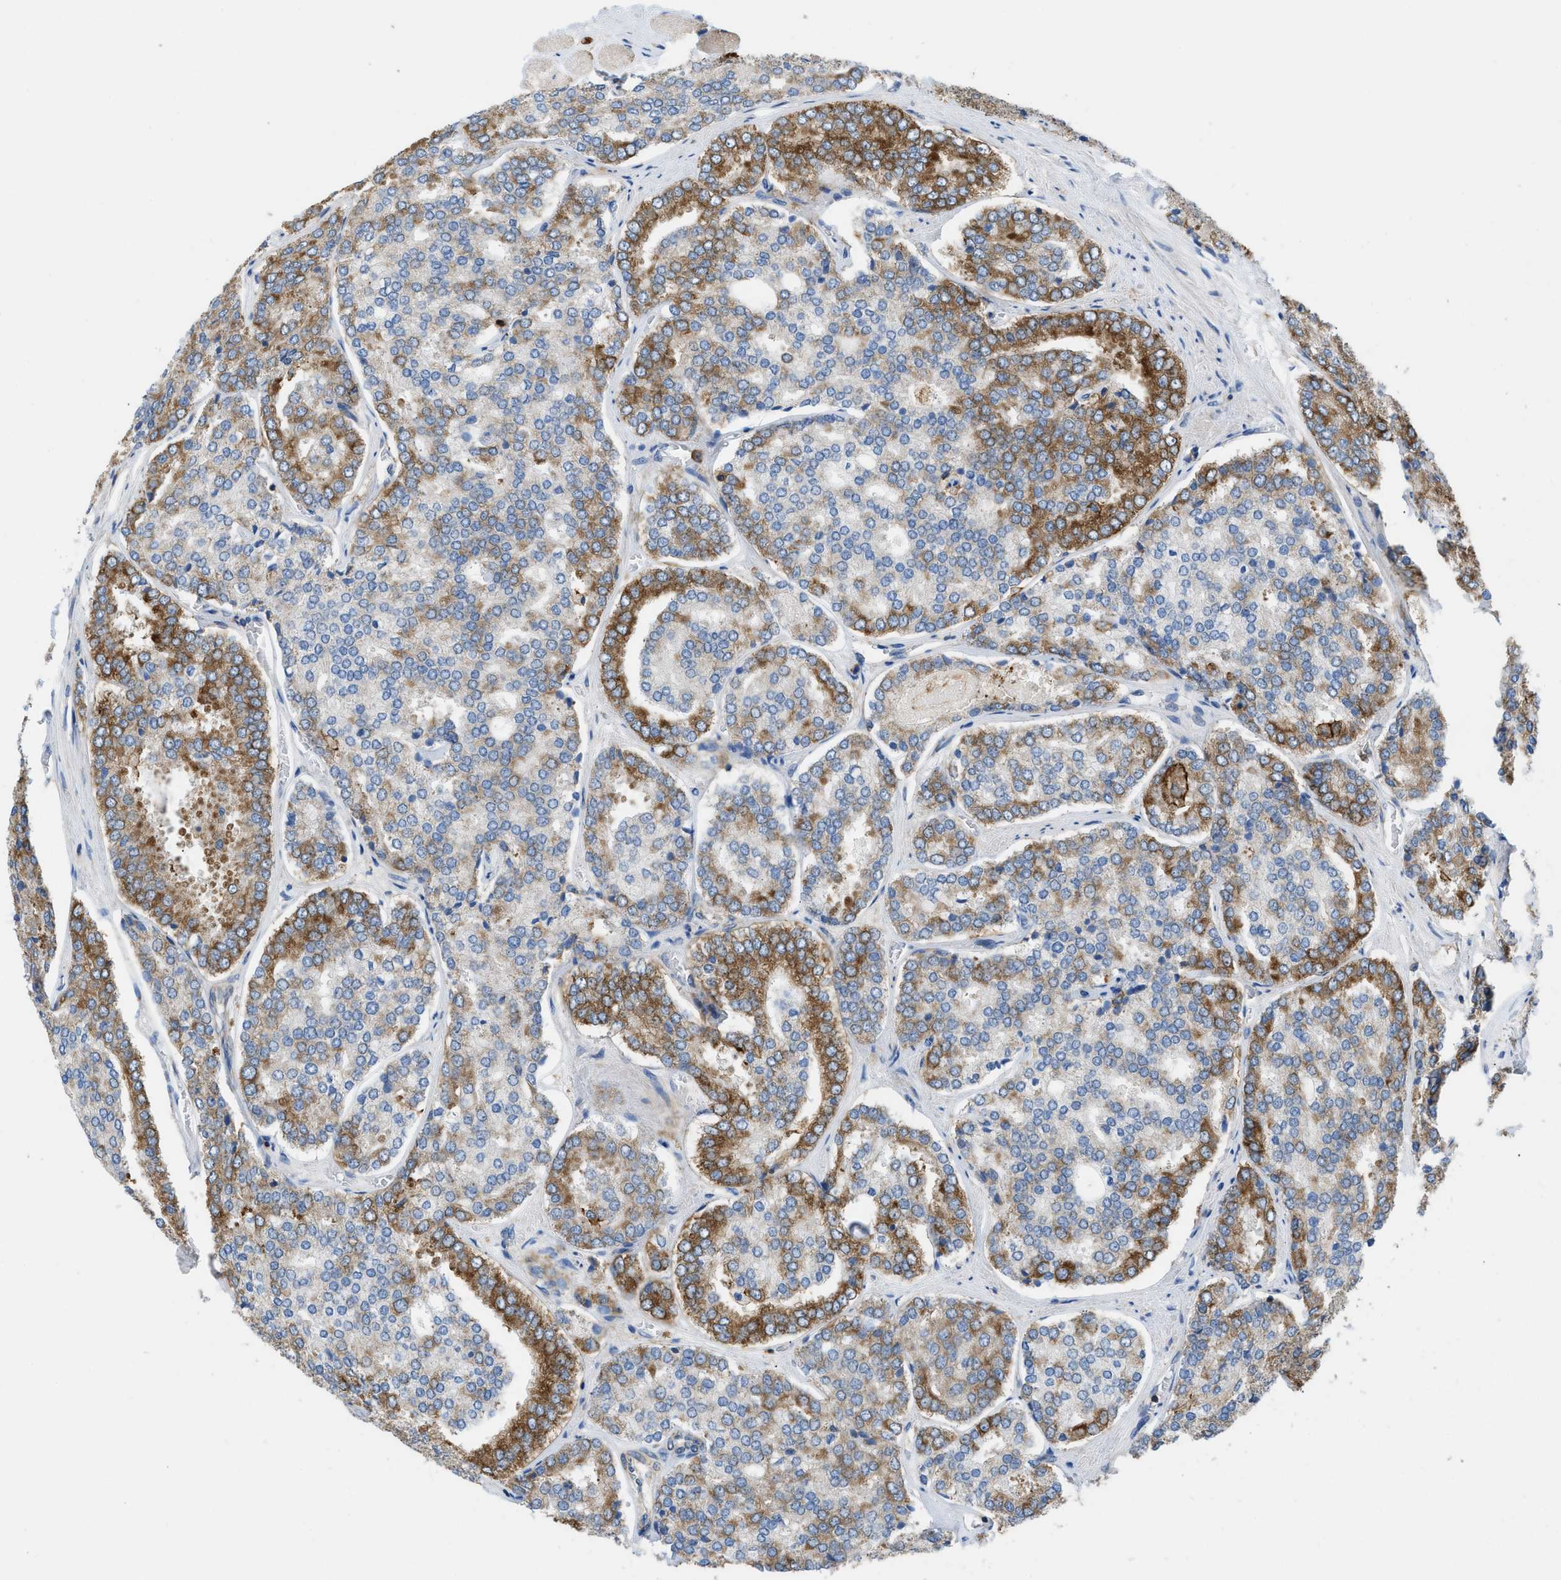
{"staining": {"intensity": "strong", "quantity": "25%-75%", "location": "cytoplasmic/membranous"}, "tissue": "prostate cancer", "cell_type": "Tumor cells", "image_type": "cancer", "snomed": [{"axis": "morphology", "description": "Adenocarcinoma, High grade"}, {"axis": "topography", "description": "Prostate"}], "caption": "Protein analysis of prostate adenocarcinoma (high-grade) tissue reveals strong cytoplasmic/membranous expression in about 25%-75% of tumor cells. (DAB (3,3'-diaminobenzidine) IHC, brown staining for protein, blue staining for nuclei).", "gene": "GPAT4", "patient": {"sex": "male", "age": 65}}